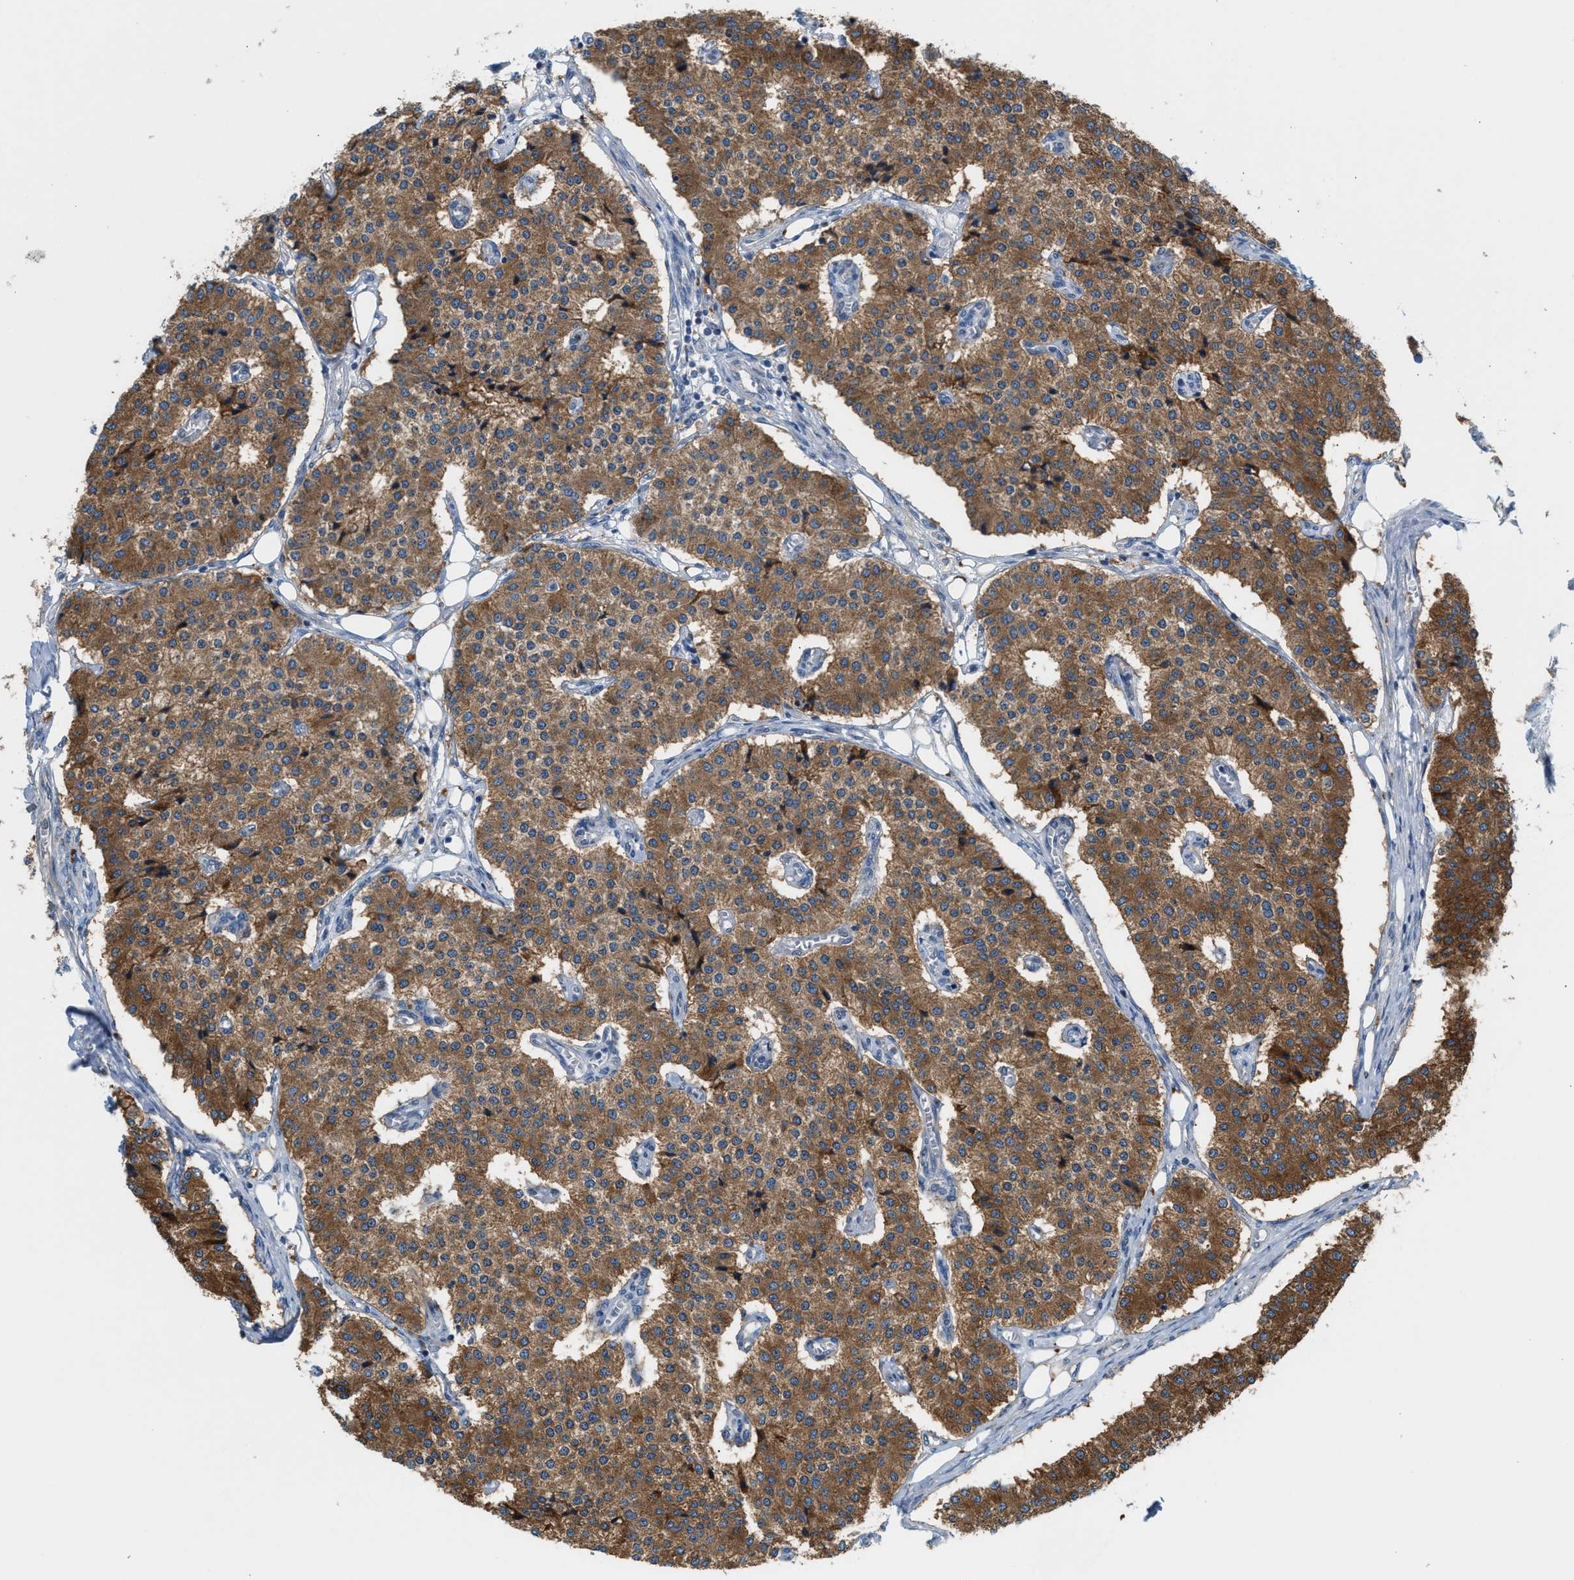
{"staining": {"intensity": "moderate", "quantity": ">75%", "location": "cytoplasmic/membranous"}, "tissue": "carcinoid", "cell_type": "Tumor cells", "image_type": "cancer", "snomed": [{"axis": "morphology", "description": "Carcinoid, malignant, NOS"}, {"axis": "topography", "description": "Colon"}], "caption": "Immunohistochemical staining of human carcinoid (malignant) demonstrates moderate cytoplasmic/membranous protein staining in approximately >75% of tumor cells.", "gene": "PDCL", "patient": {"sex": "female", "age": 52}}